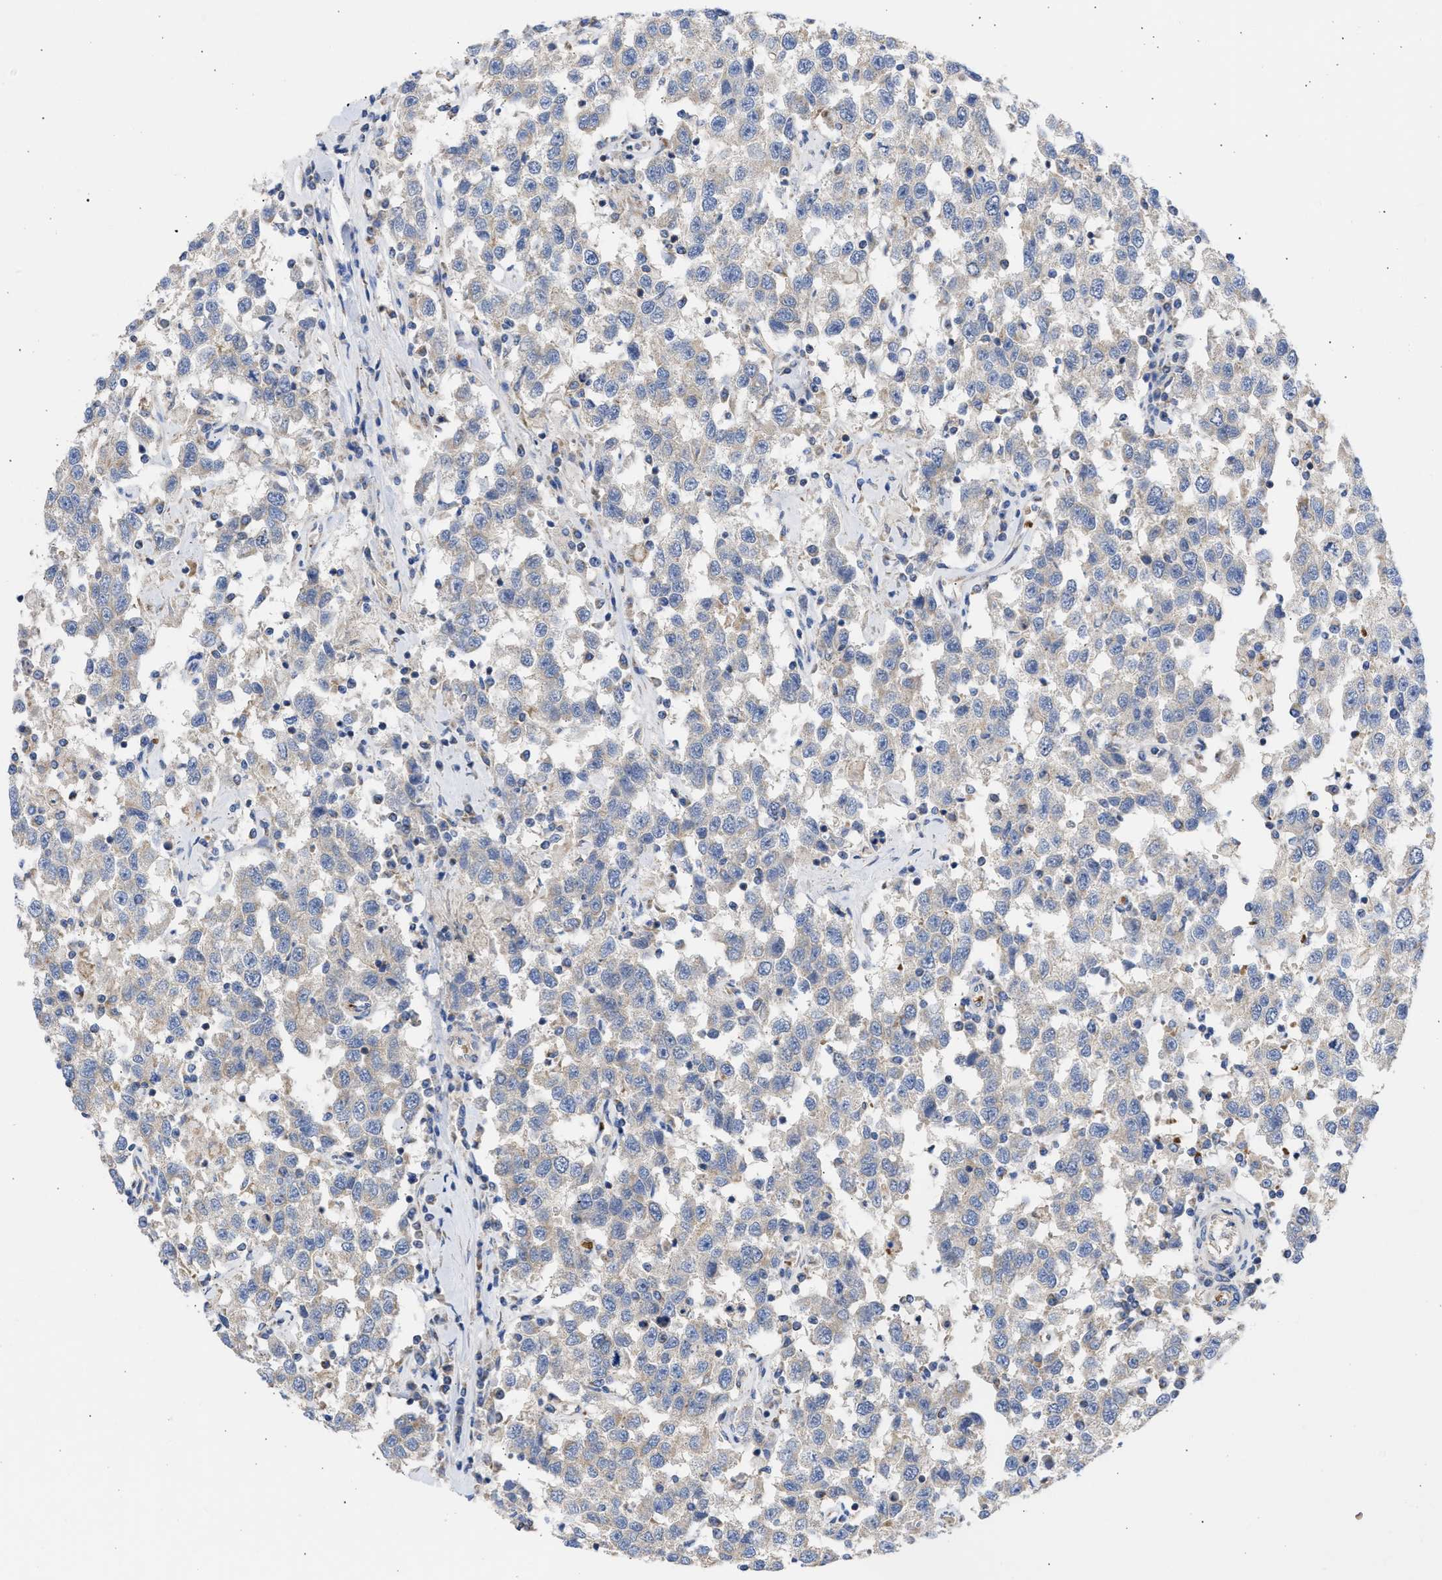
{"staining": {"intensity": "weak", "quantity": "<25%", "location": "cytoplasmic/membranous"}, "tissue": "testis cancer", "cell_type": "Tumor cells", "image_type": "cancer", "snomed": [{"axis": "morphology", "description": "Seminoma, NOS"}, {"axis": "topography", "description": "Testis"}], "caption": "Immunohistochemistry of seminoma (testis) exhibits no staining in tumor cells.", "gene": "BTG3", "patient": {"sex": "male", "age": 41}}